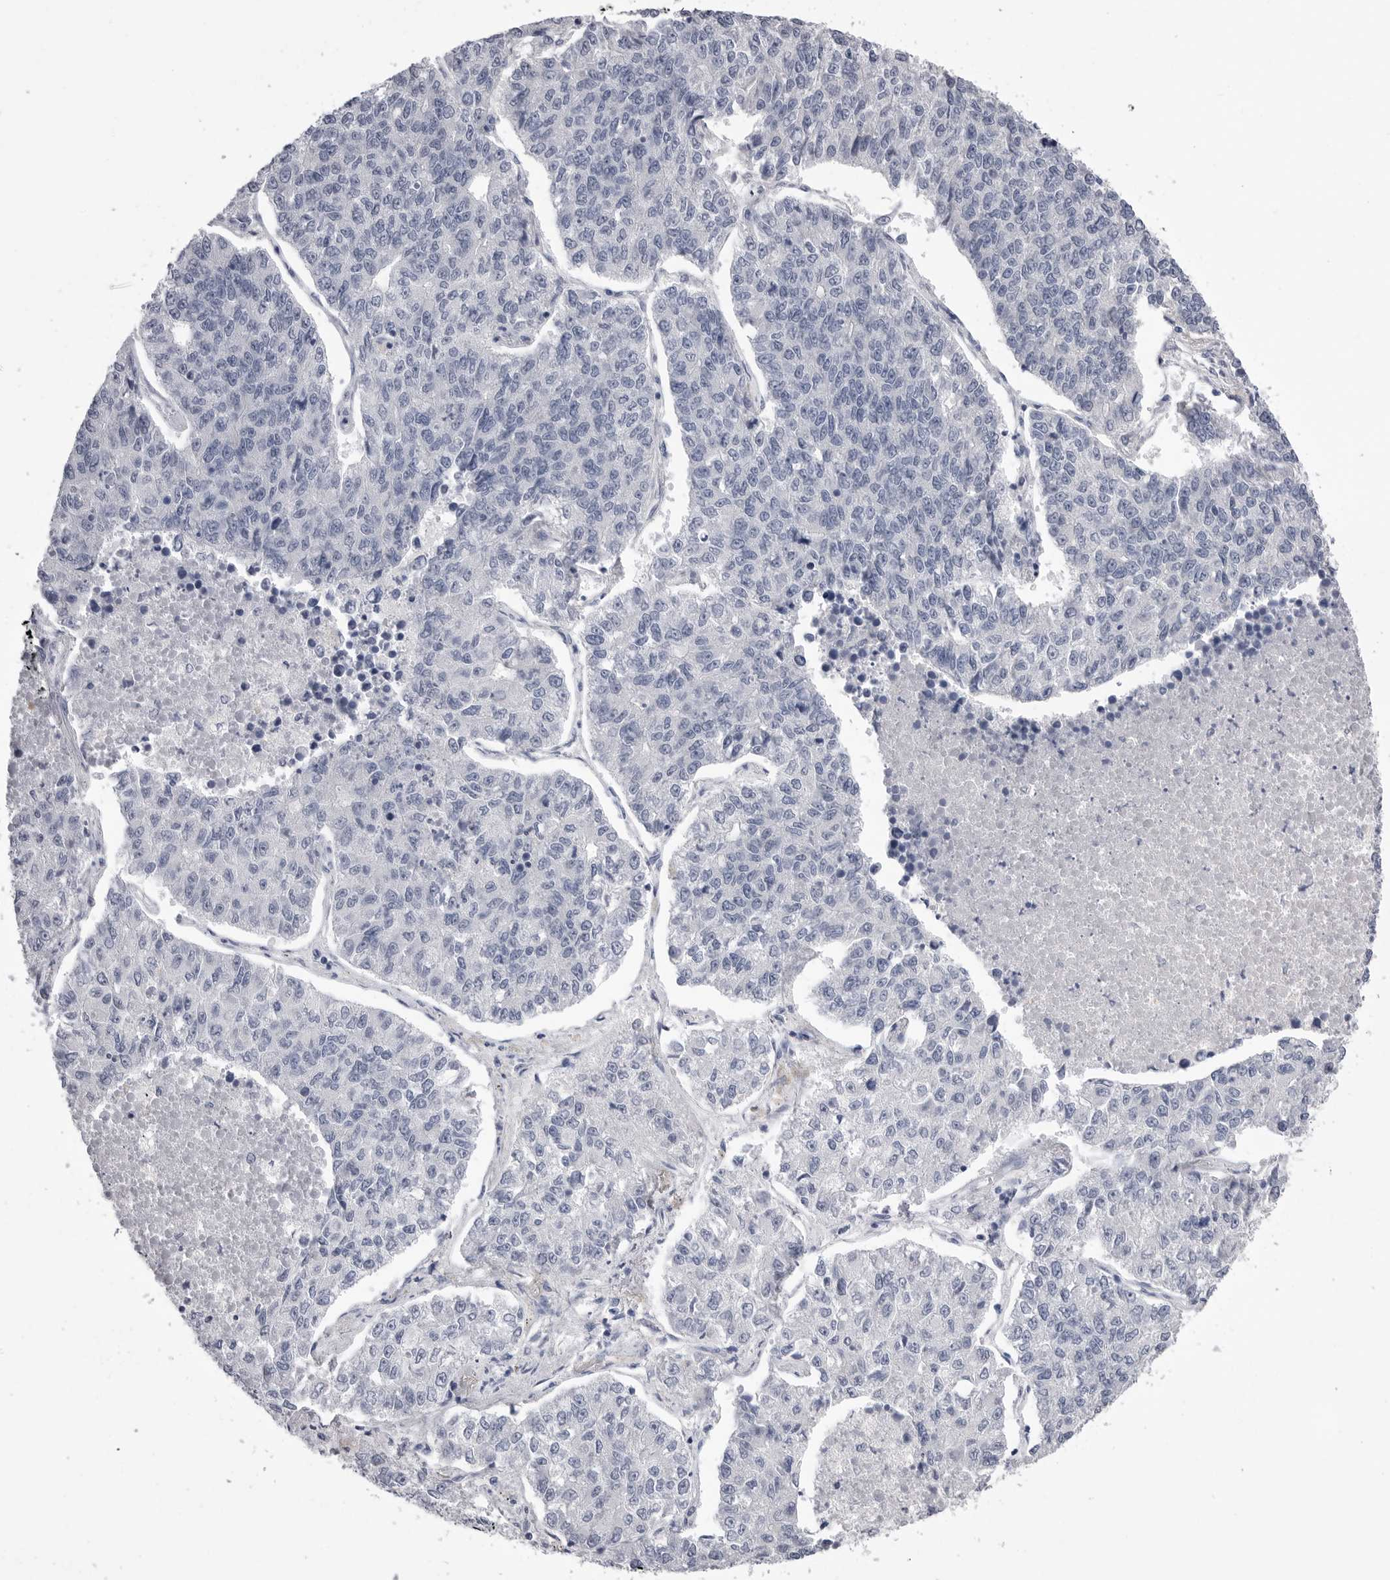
{"staining": {"intensity": "negative", "quantity": "none", "location": "none"}, "tissue": "lung cancer", "cell_type": "Tumor cells", "image_type": "cancer", "snomed": [{"axis": "morphology", "description": "Adenocarcinoma, NOS"}, {"axis": "topography", "description": "Lung"}], "caption": "IHC micrograph of neoplastic tissue: lung cancer (adenocarcinoma) stained with DAB (3,3'-diaminobenzidine) shows no significant protein expression in tumor cells.", "gene": "DLGAP3", "patient": {"sex": "male", "age": 49}}